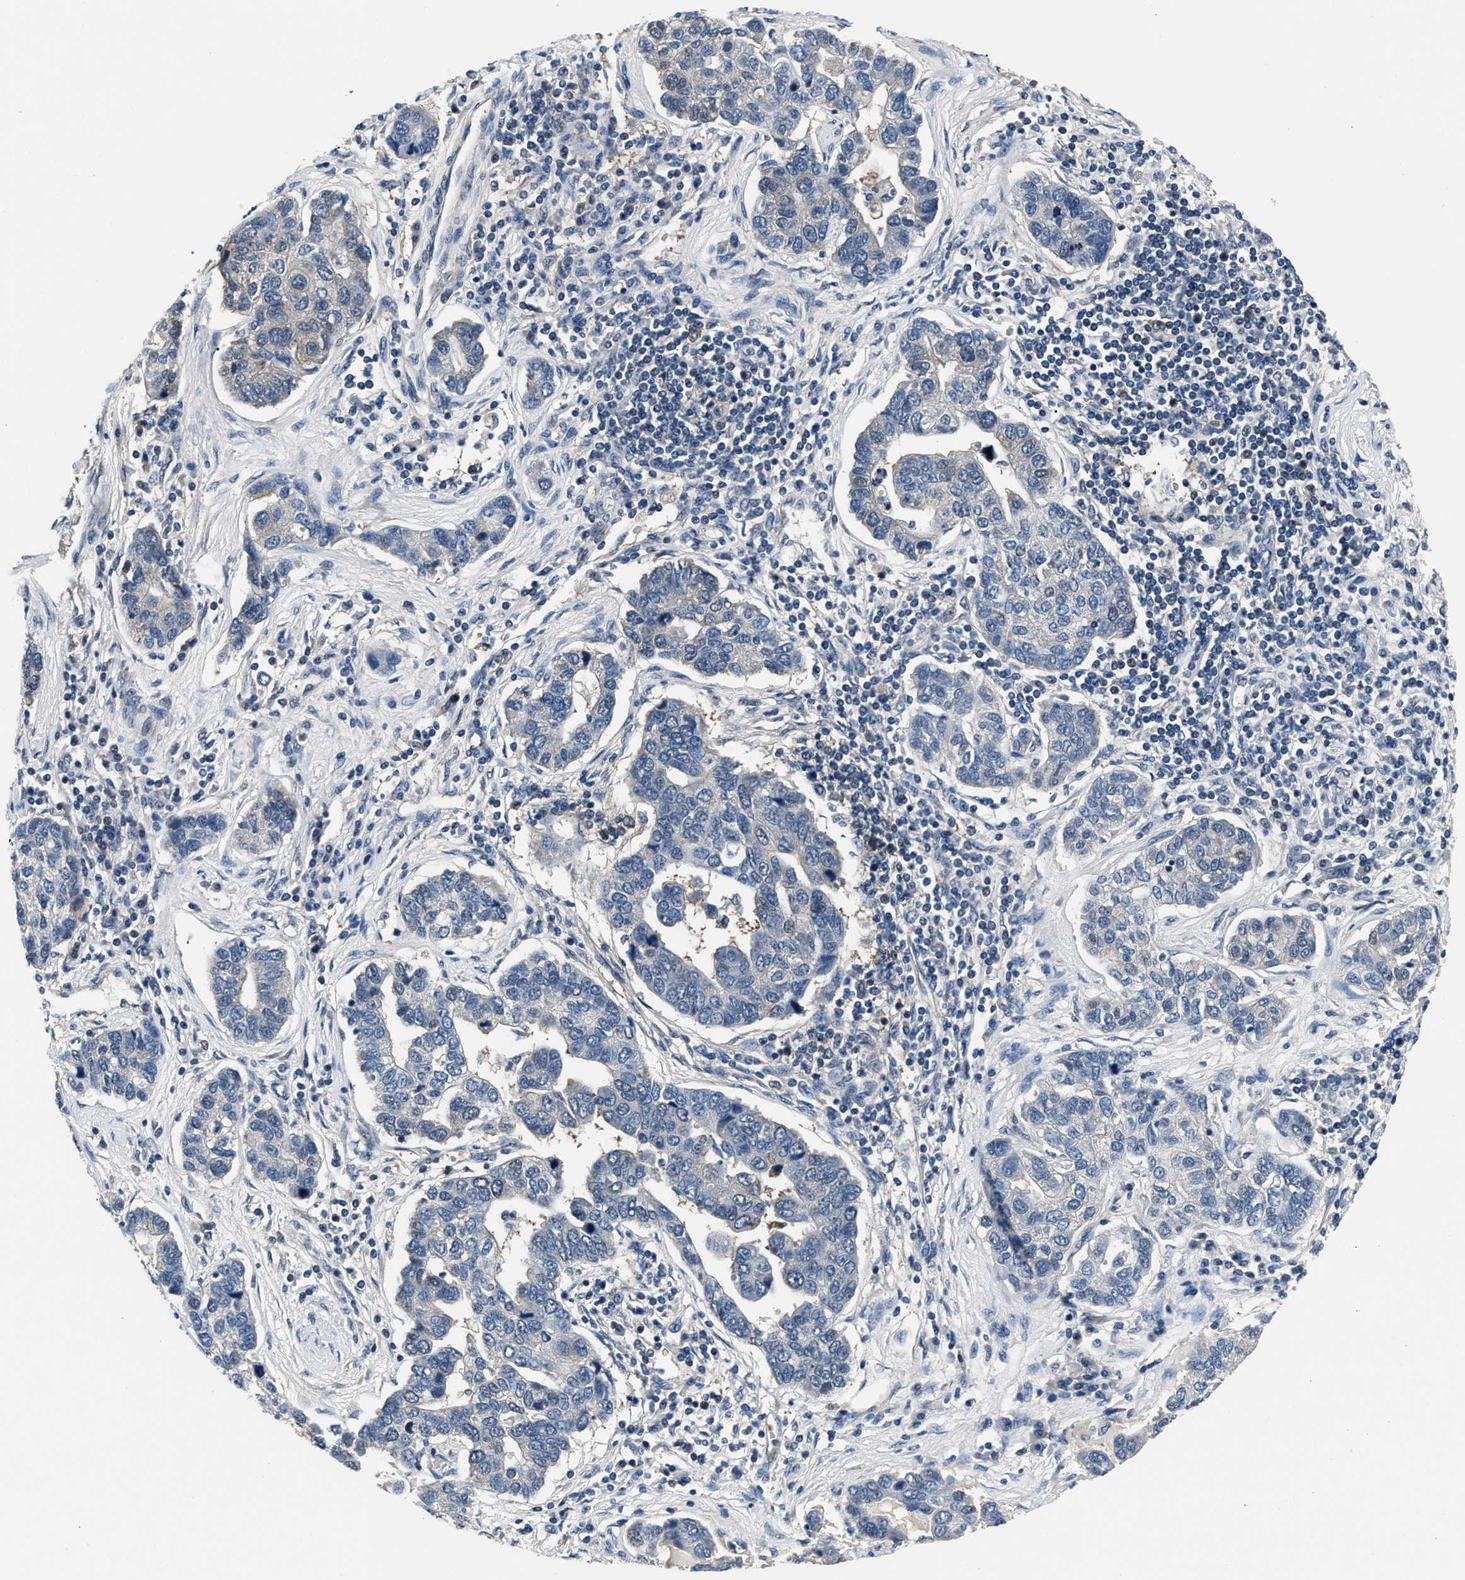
{"staining": {"intensity": "negative", "quantity": "none", "location": "none"}, "tissue": "pancreatic cancer", "cell_type": "Tumor cells", "image_type": "cancer", "snomed": [{"axis": "morphology", "description": "Adenocarcinoma, NOS"}, {"axis": "topography", "description": "Pancreas"}], "caption": "High power microscopy image of an immunohistochemistry (IHC) histopathology image of pancreatic cancer, revealing no significant expression in tumor cells. (DAB (3,3'-diaminobenzidine) IHC, high magnification).", "gene": "RBM33", "patient": {"sex": "female", "age": 61}}